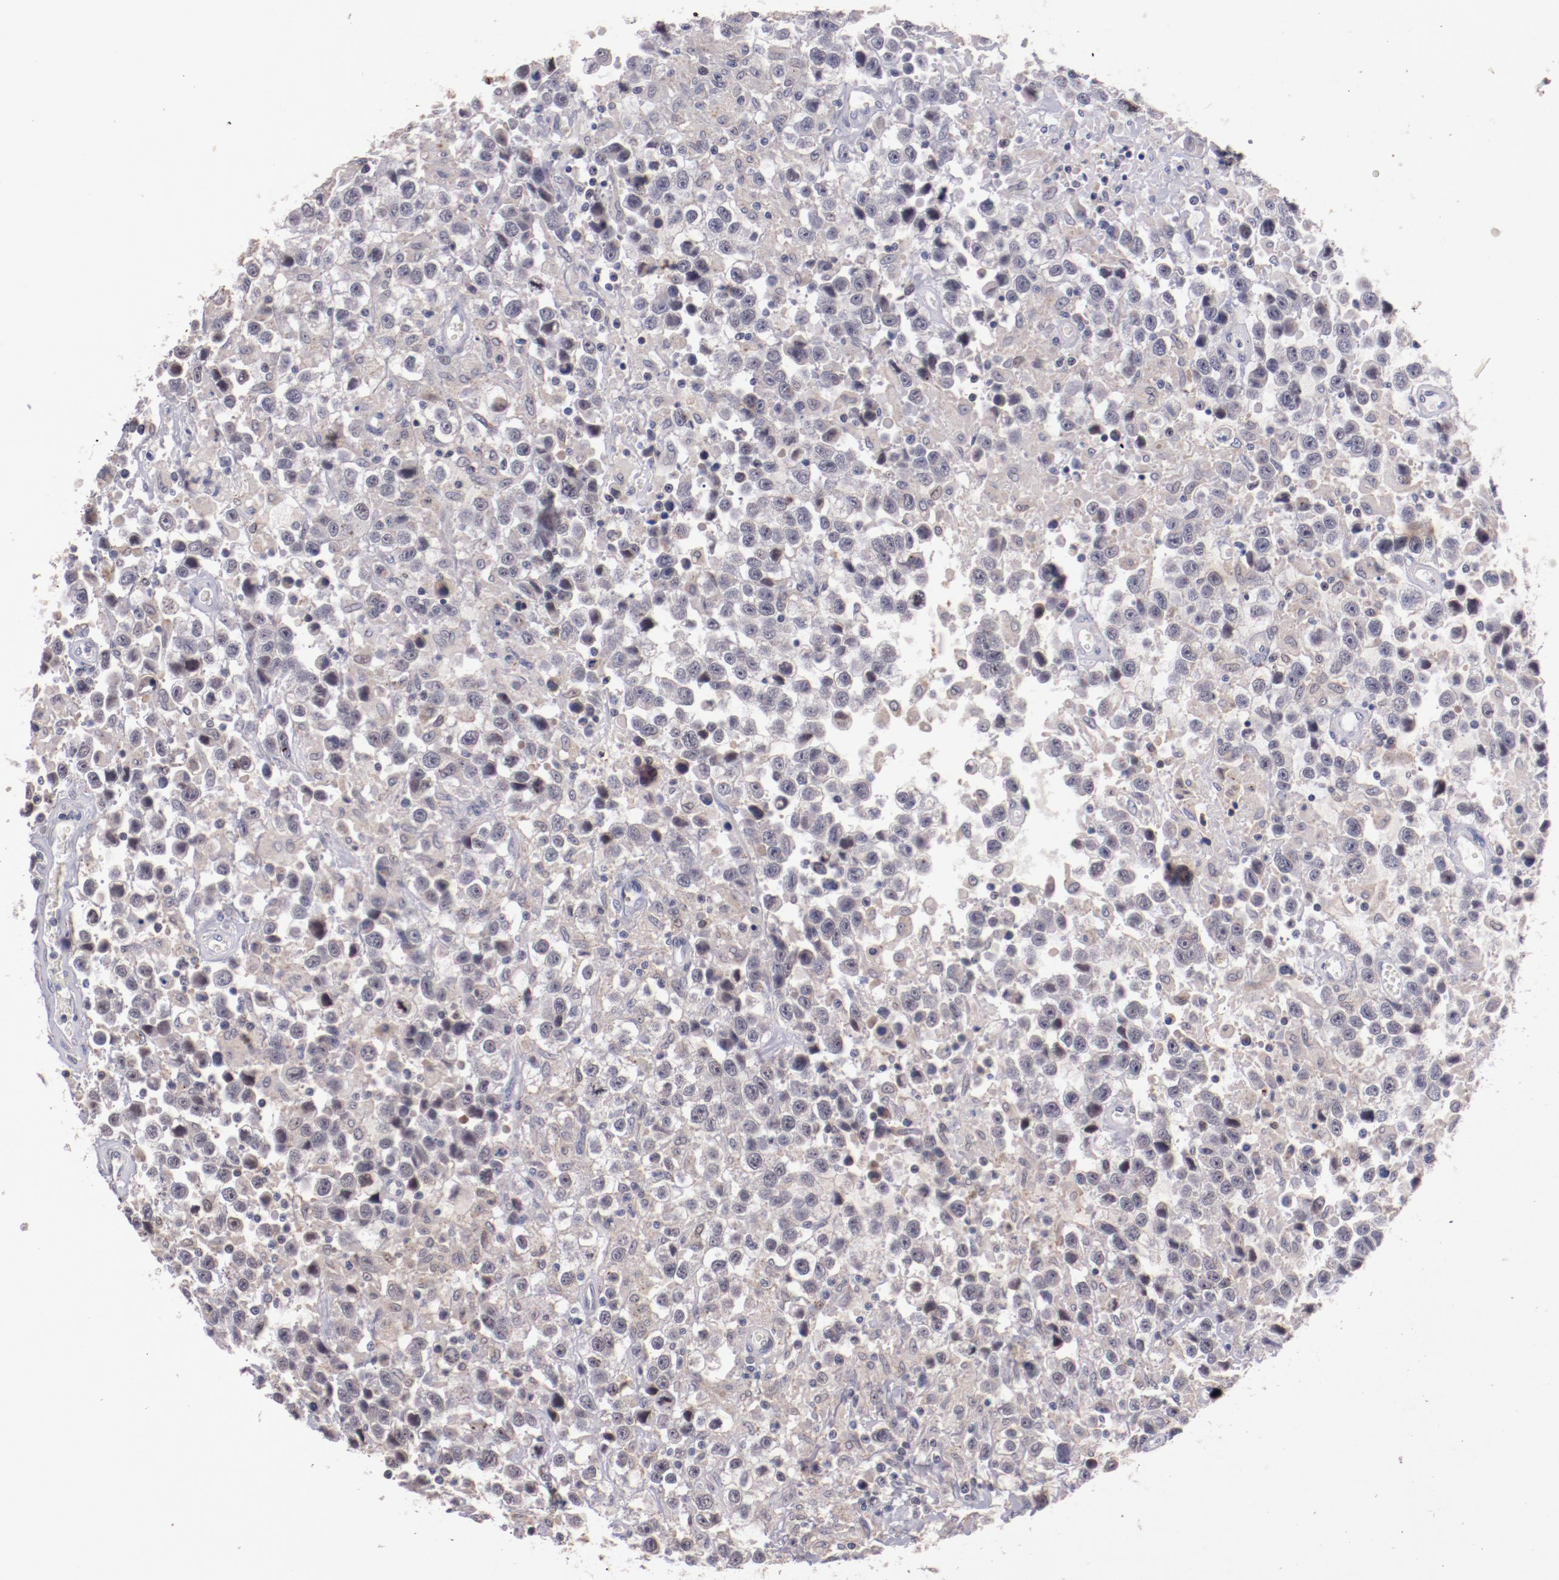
{"staining": {"intensity": "negative", "quantity": "none", "location": "none"}, "tissue": "testis cancer", "cell_type": "Tumor cells", "image_type": "cancer", "snomed": [{"axis": "morphology", "description": "Seminoma, NOS"}, {"axis": "topography", "description": "Testis"}], "caption": "This is an IHC photomicrograph of testis seminoma. There is no staining in tumor cells.", "gene": "SYP", "patient": {"sex": "male", "age": 43}}